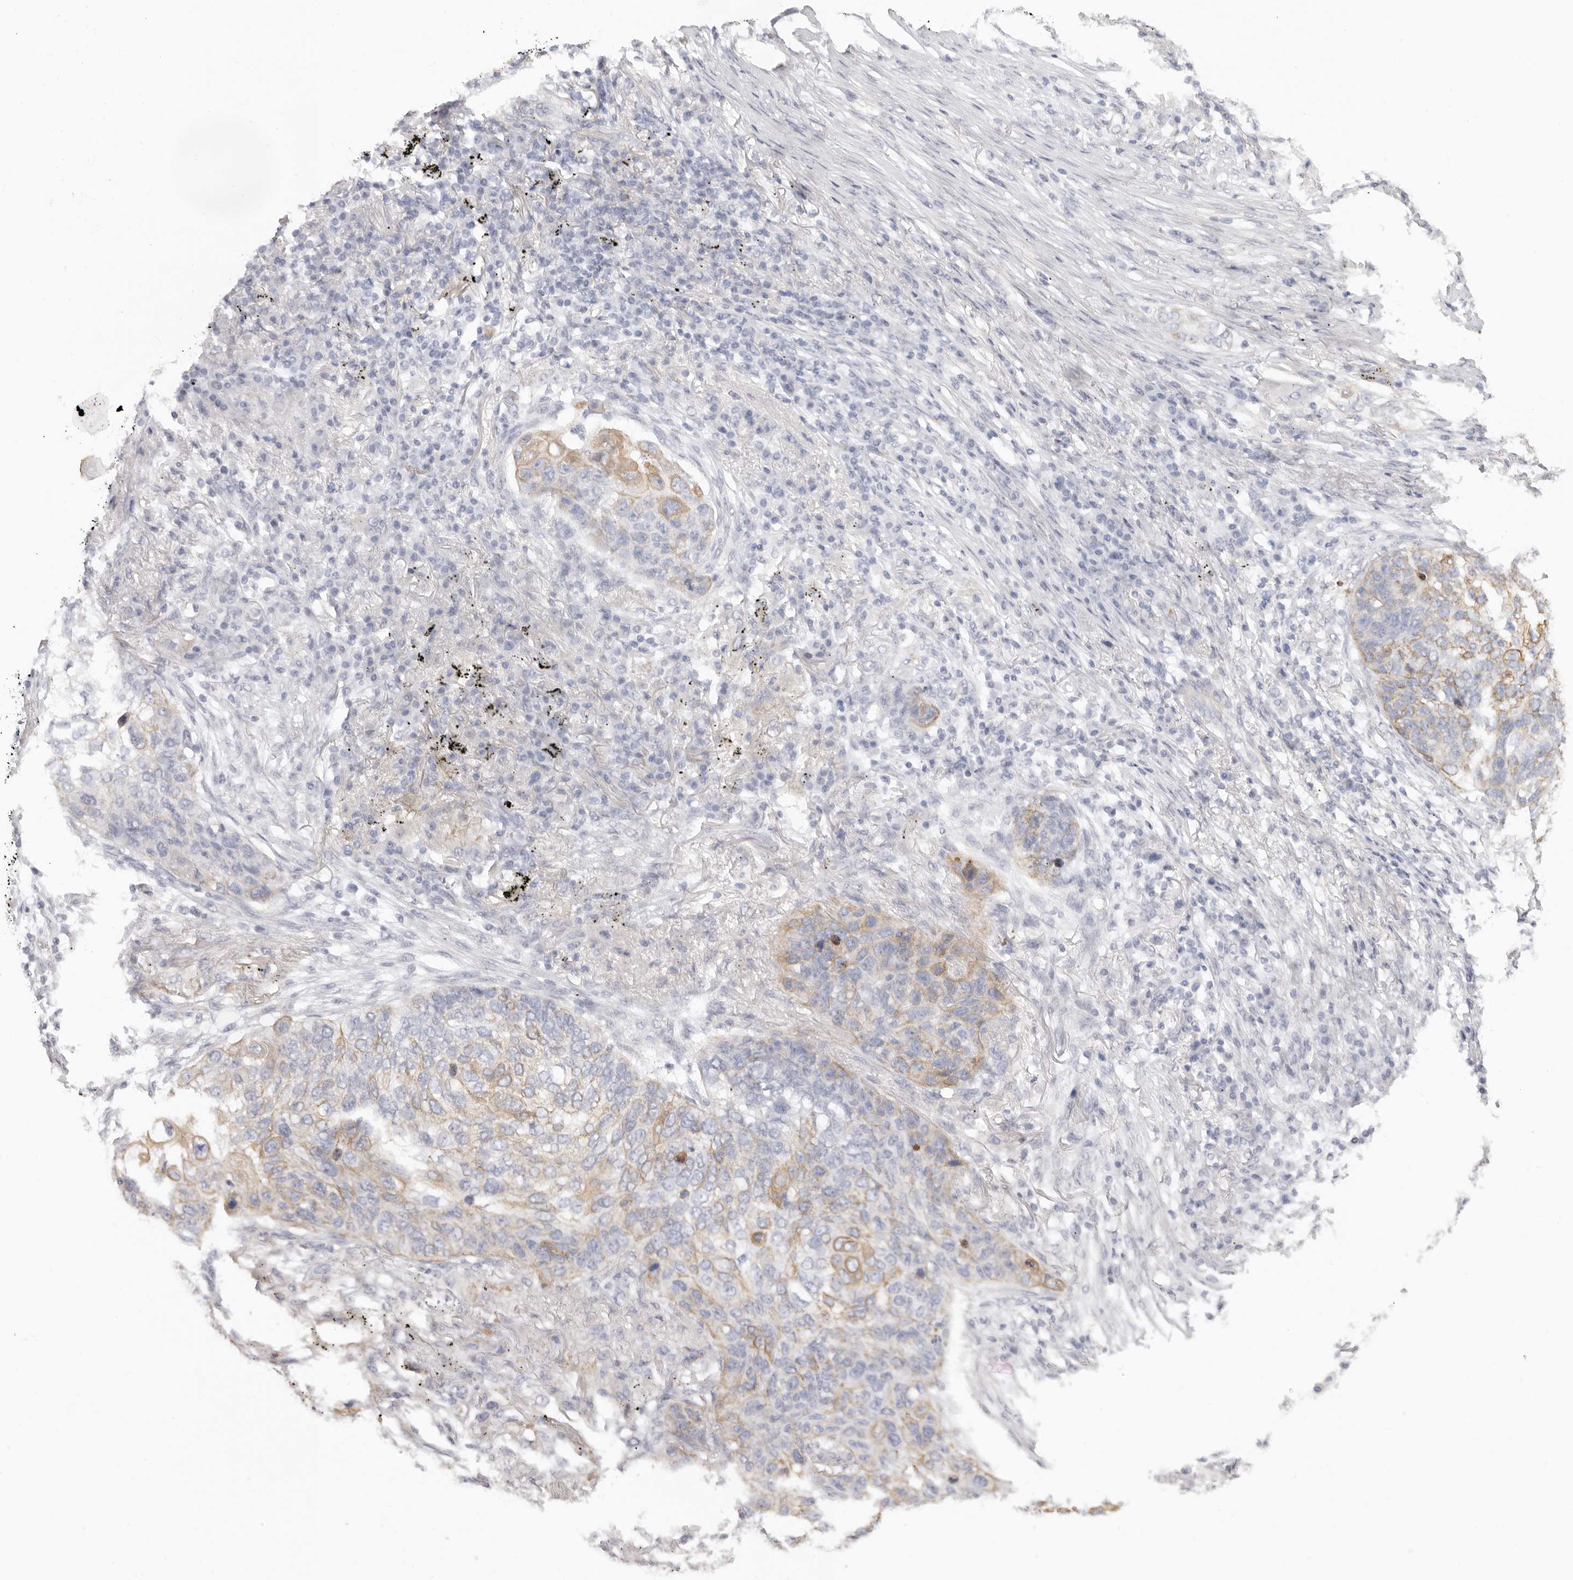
{"staining": {"intensity": "weak", "quantity": "25%-75%", "location": "cytoplasmic/membranous"}, "tissue": "lung cancer", "cell_type": "Tumor cells", "image_type": "cancer", "snomed": [{"axis": "morphology", "description": "Squamous cell carcinoma, NOS"}, {"axis": "topography", "description": "Lung"}], "caption": "Immunohistochemistry of human lung cancer exhibits low levels of weak cytoplasmic/membranous positivity in approximately 25%-75% of tumor cells. Immunohistochemistry stains the protein in brown and the nuclei are stained blue.", "gene": "RXFP1", "patient": {"sex": "female", "age": 63}}